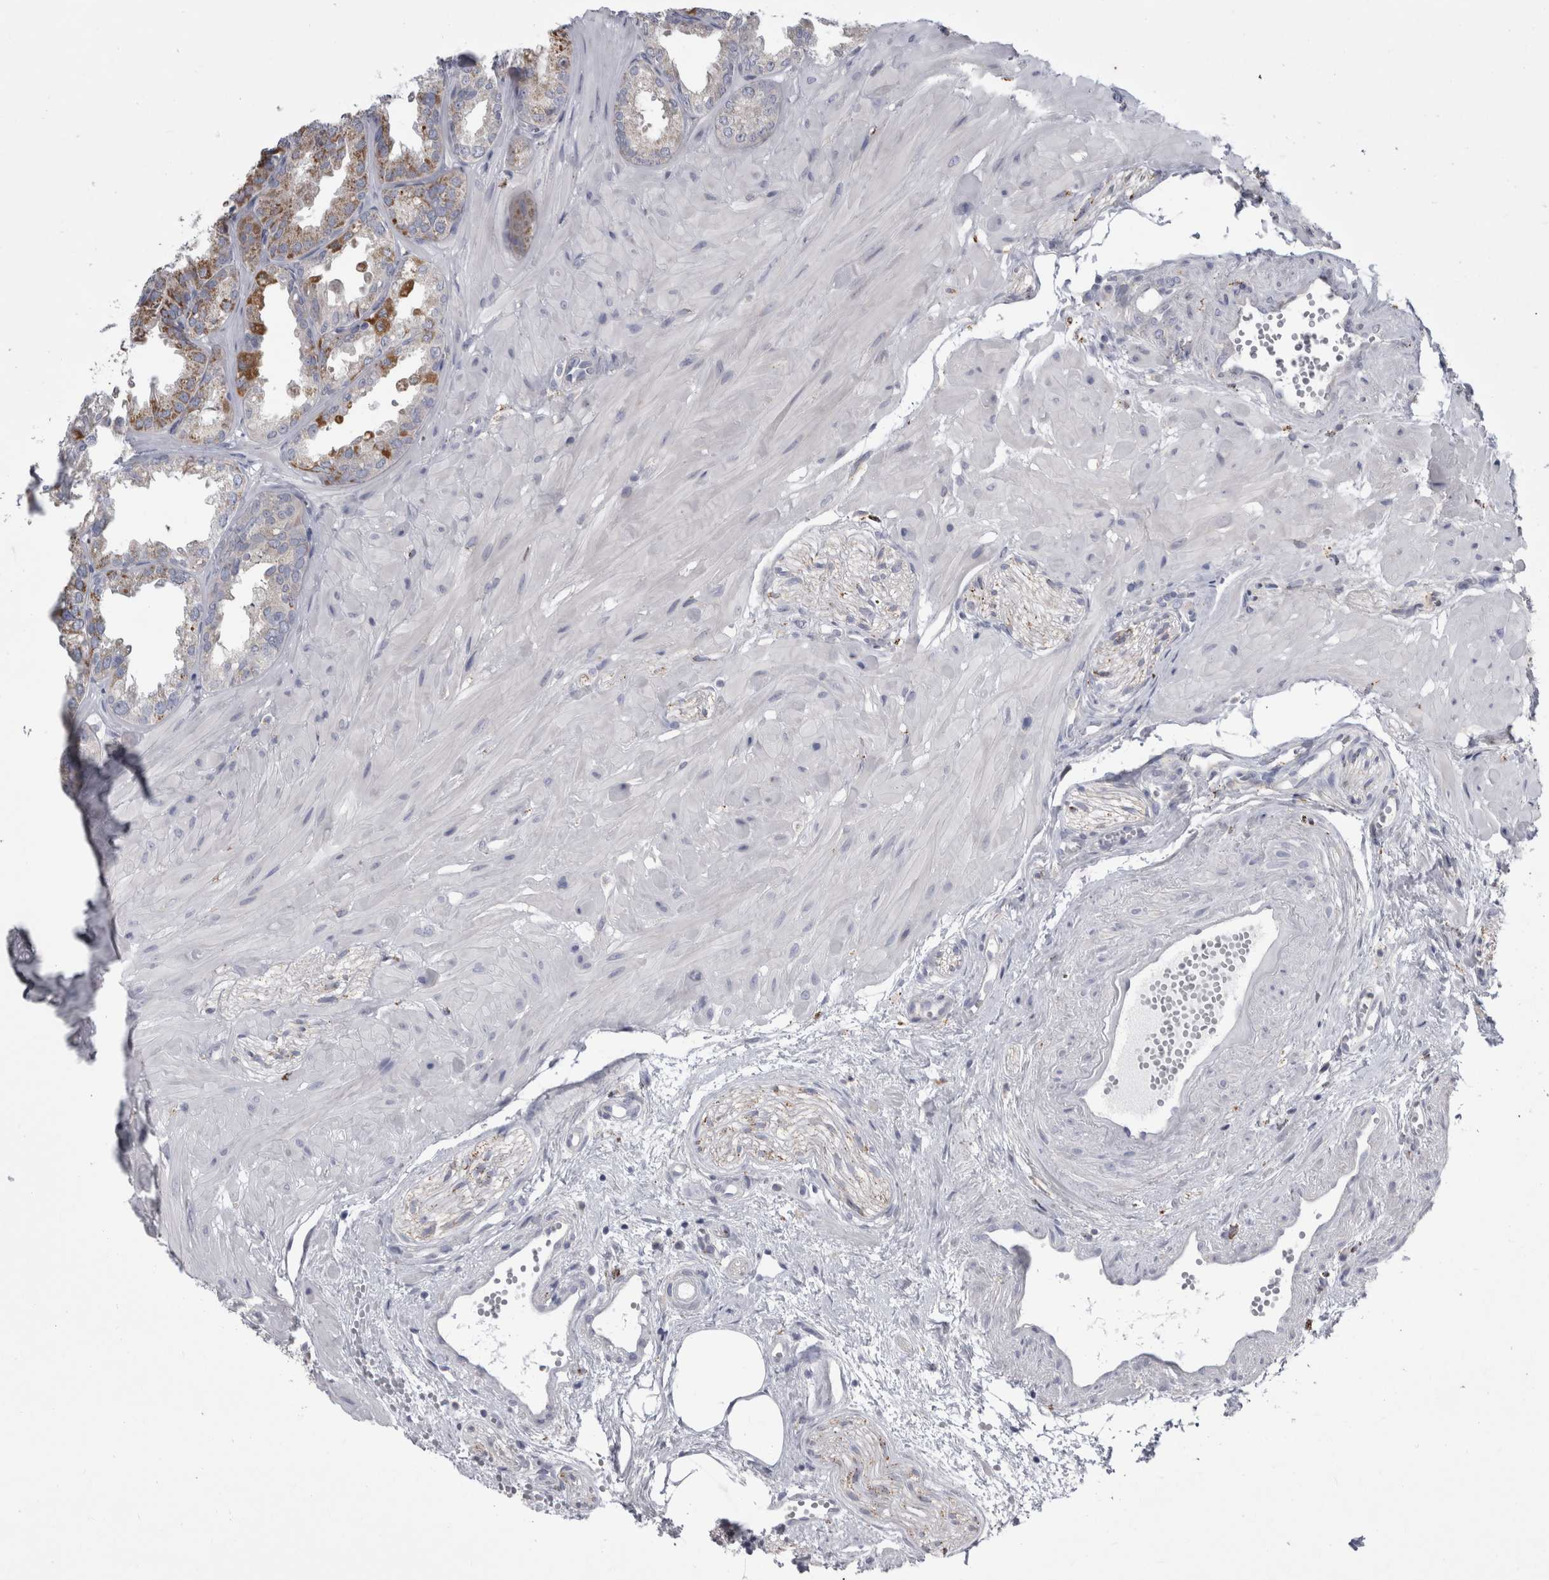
{"staining": {"intensity": "moderate", "quantity": "<25%", "location": "cytoplasmic/membranous"}, "tissue": "seminal vesicle", "cell_type": "Glandular cells", "image_type": "normal", "snomed": [{"axis": "morphology", "description": "Normal tissue, NOS"}, {"axis": "topography", "description": "Prostate"}, {"axis": "topography", "description": "Seminal veicle"}], "caption": "Seminal vesicle stained with immunohistochemistry (IHC) exhibits moderate cytoplasmic/membranous staining in approximately <25% of glandular cells. (Stains: DAB in brown, nuclei in blue, Microscopy: brightfield microscopy at high magnification).", "gene": "GATM", "patient": {"sex": "male", "age": 51}}